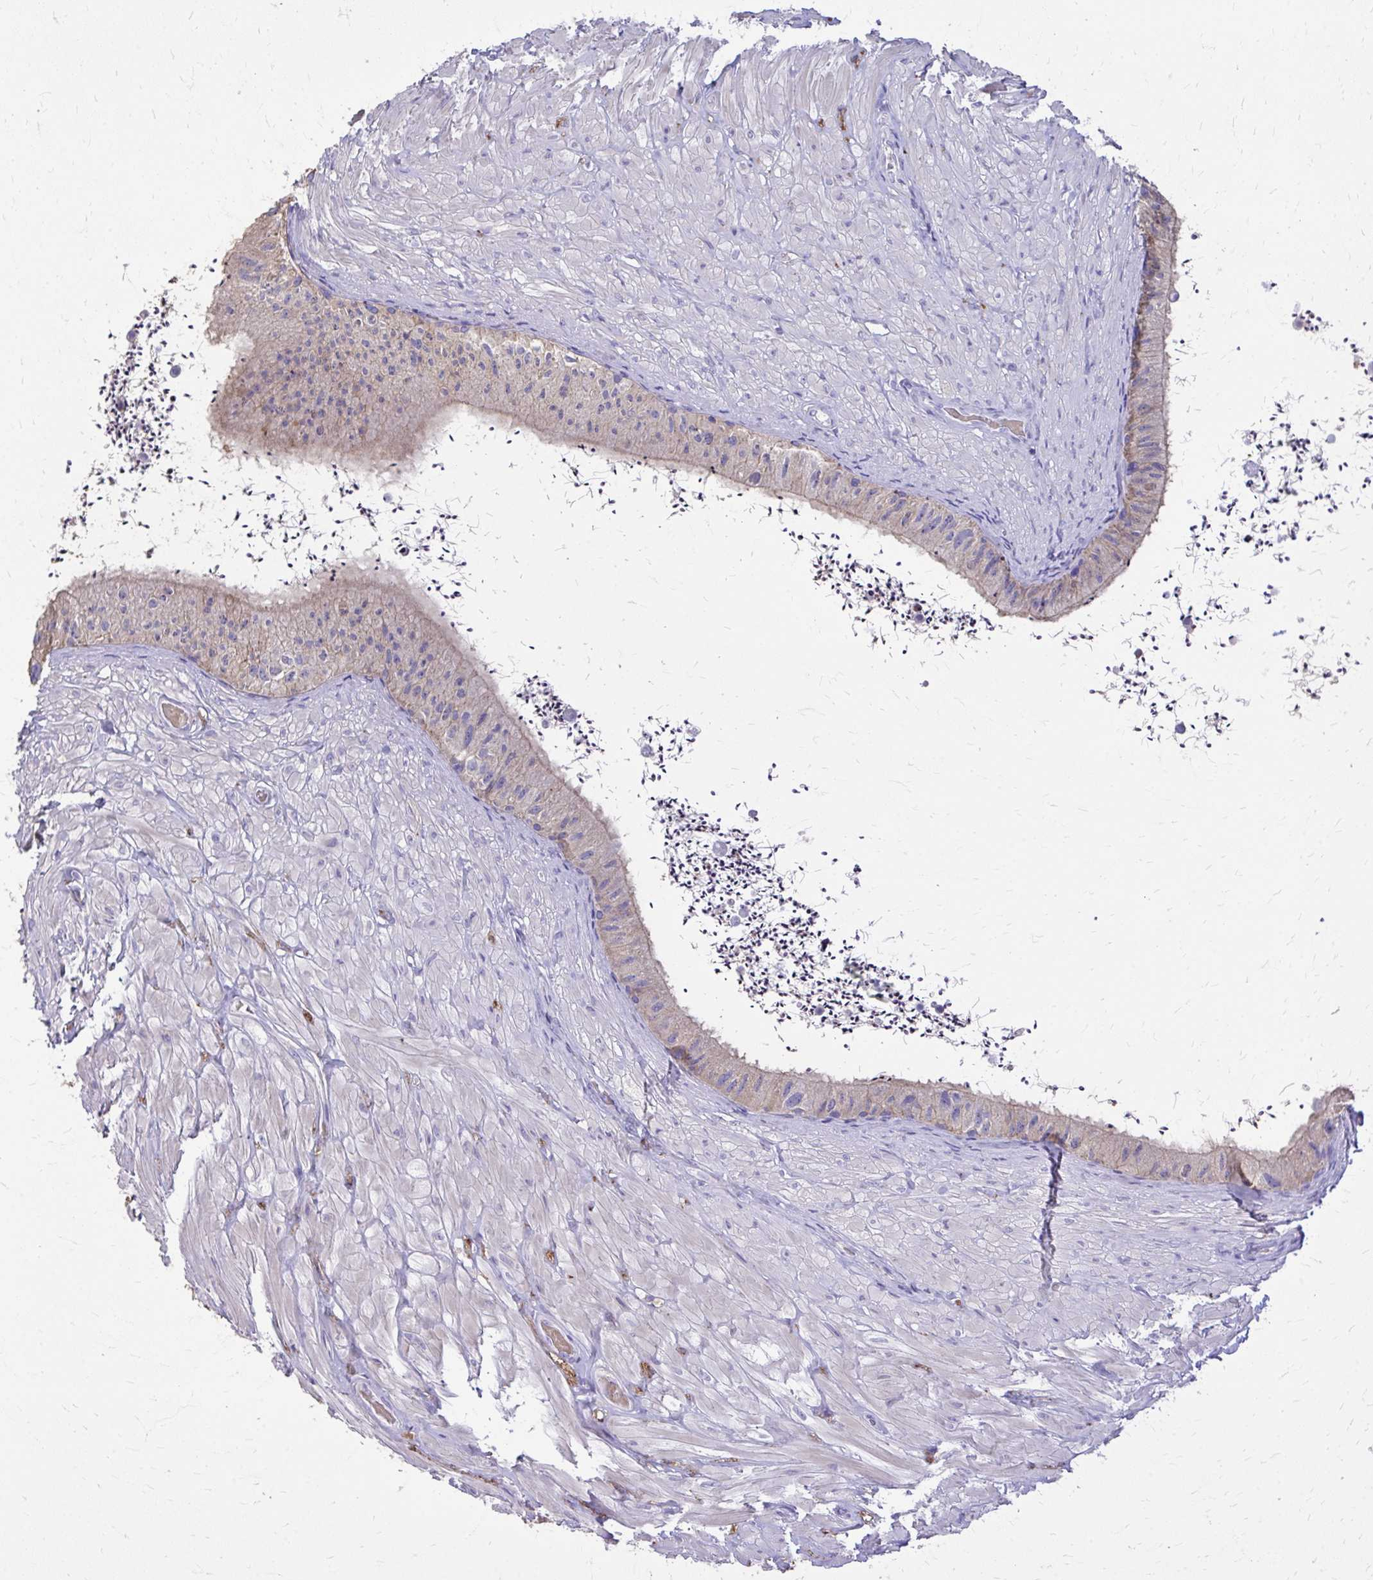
{"staining": {"intensity": "moderate", "quantity": "<25%", "location": "cytoplasmic/membranous"}, "tissue": "epididymis", "cell_type": "Glandular cells", "image_type": "normal", "snomed": [{"axis": "morphology", "description": "Normal tissue, NOS"}, {"axis": "topography", "description": "Epididymis"}, {"axis": "topography", "description": "Peripheral nerve tissue"}], "caption": "IHC image of normal human epididymis stained for a protein (brown), which displays low levels of moderate cytoplasmic/membranous positivity in about <25% of glandular cells.", "gene": "EPB41L1", "patient": {"sex": "male", "age": 32}}